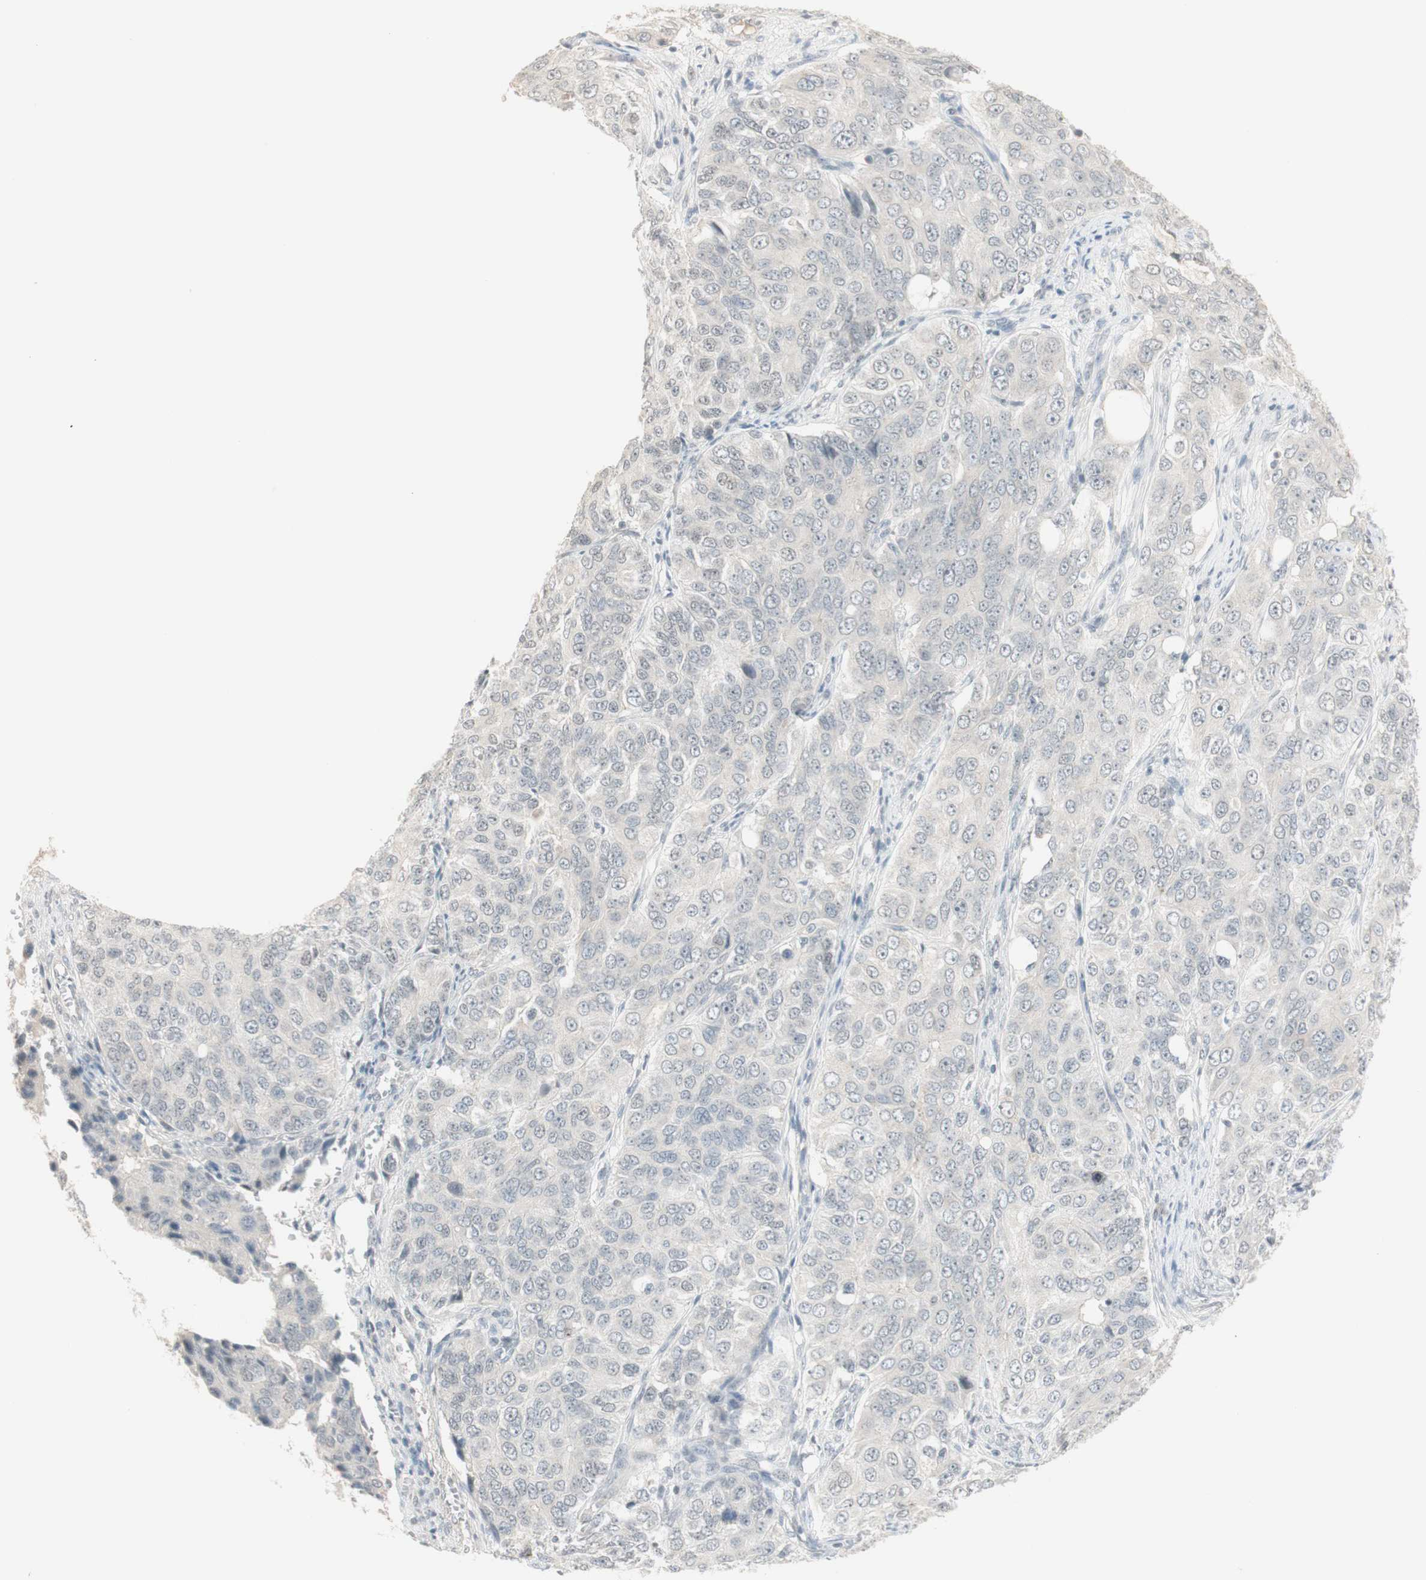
{"staining": {"intensity": "negative", "quantity": "none", "location": "none"}, "tissue": "ovarian cancer", "cell_type": "Tumor cells", "image_type": "cancer", "snomed": [{"axis": "morphology", "description": "Carcinoma, endometroid"}, {"axis": "topography", "description": "Ovary"}], "caption": "DAB immunohistochemical staining of human endometroid carcinoma (ovarian) demonstrates no significant expression in tumor cells.", "gene": "PLCD4", "patient": {"sex": "female", "age": 51}}